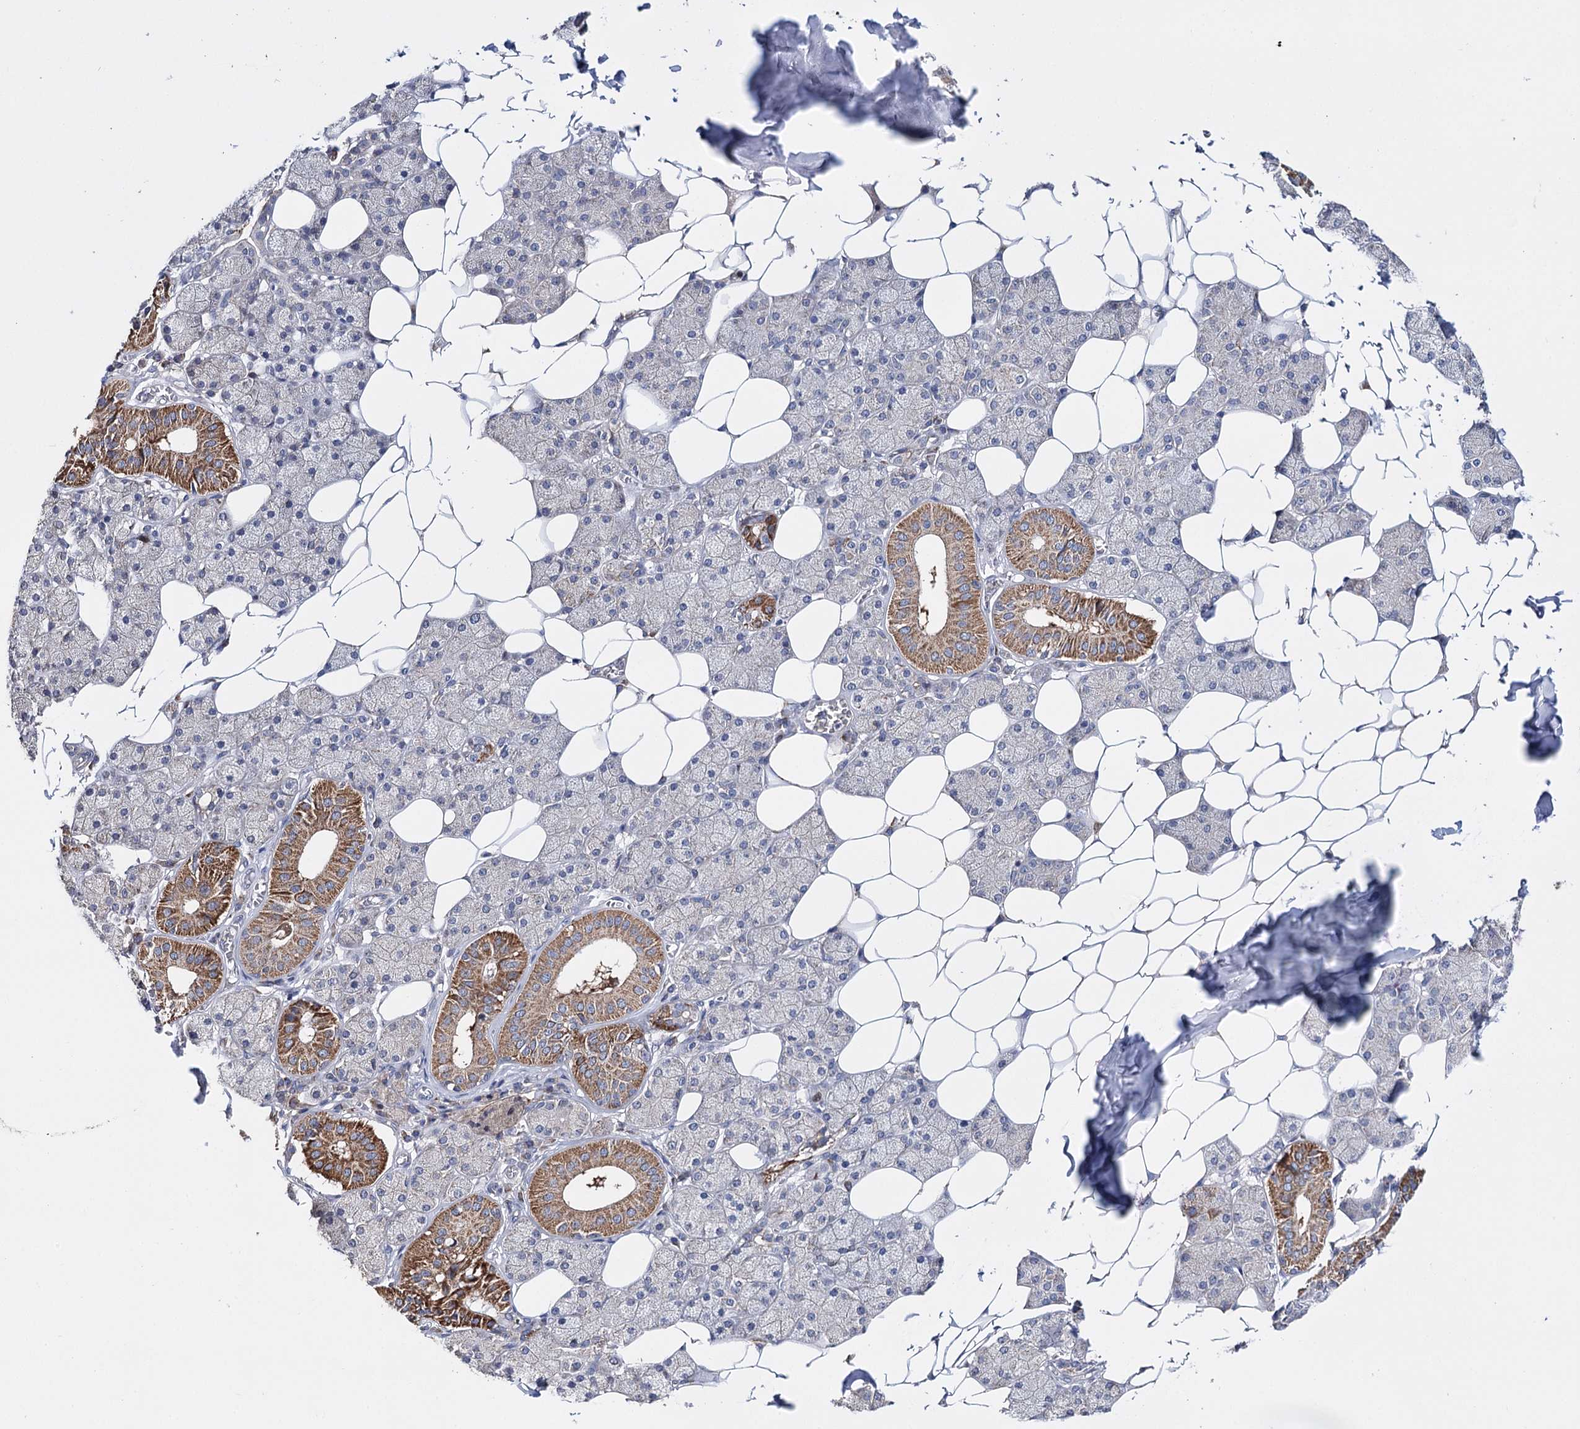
{"staining": {"intensity": "moderate", "quantity": "<25%", "location": "cytoplasmic/membranous"}, "tissue": "salivary gland", "cell_type": "Glandular cells", "image_type": "normal", "snomed": [{"axis": "morphology", "description": "Normal tissue, NOS"}, {"axis": "topography", "description": "Salivary gland"}], "caption": "Salivary gland stained for a protein reveals moderate cytoplasmic/membranous positivity in glandular cells. (IHC, brightfield microscopy, high magnification).", "gene": "CFAP46", "patient": {"sex": "female", "age": 33}}